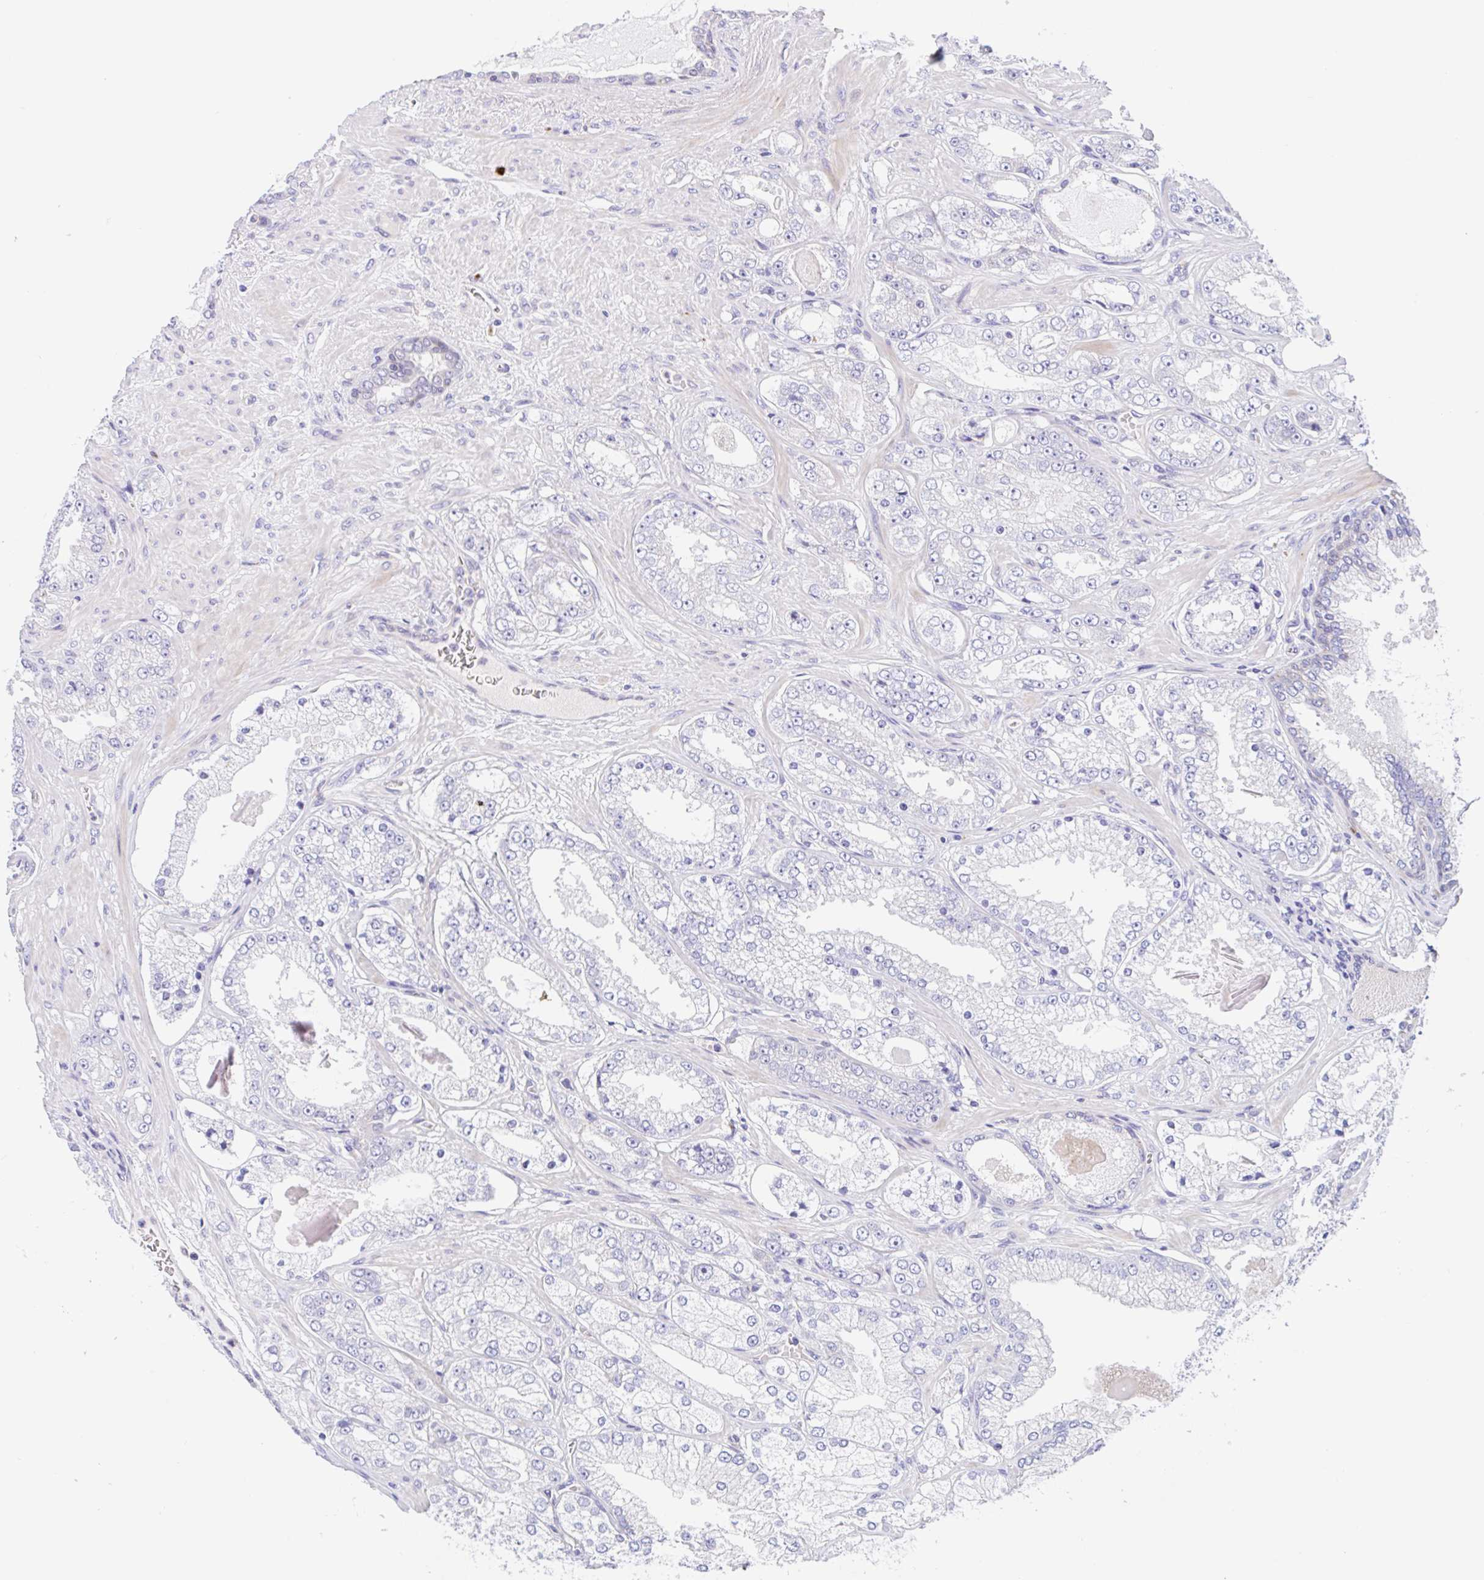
{"staining": {"intensity": "negative", "quantity": "none", "location": "none"}, "tissue": "prostate cancer", "cell_type": "Tumor cells", "image_type": "cancer", "snomed": [{"axis": "morphology", "description": "Normal tissue, NOS"}, {"axis": "morphology", "description": "Adenocarcinoma, High grade"}, {"axis": "topography", "description": "Prostate"}, {"axis": "topography", "description": "Peripheral nerve tissue"}], "caption": "DAB (3,3'-diaminobenzidine) immunohistochemical staining of prostate cancer (adenocarcinoma (high-grade)) shows no significant positivity in tumor cells.", "gene": "TMEM86A", "patient": {"sex": "male", "age": 68}}